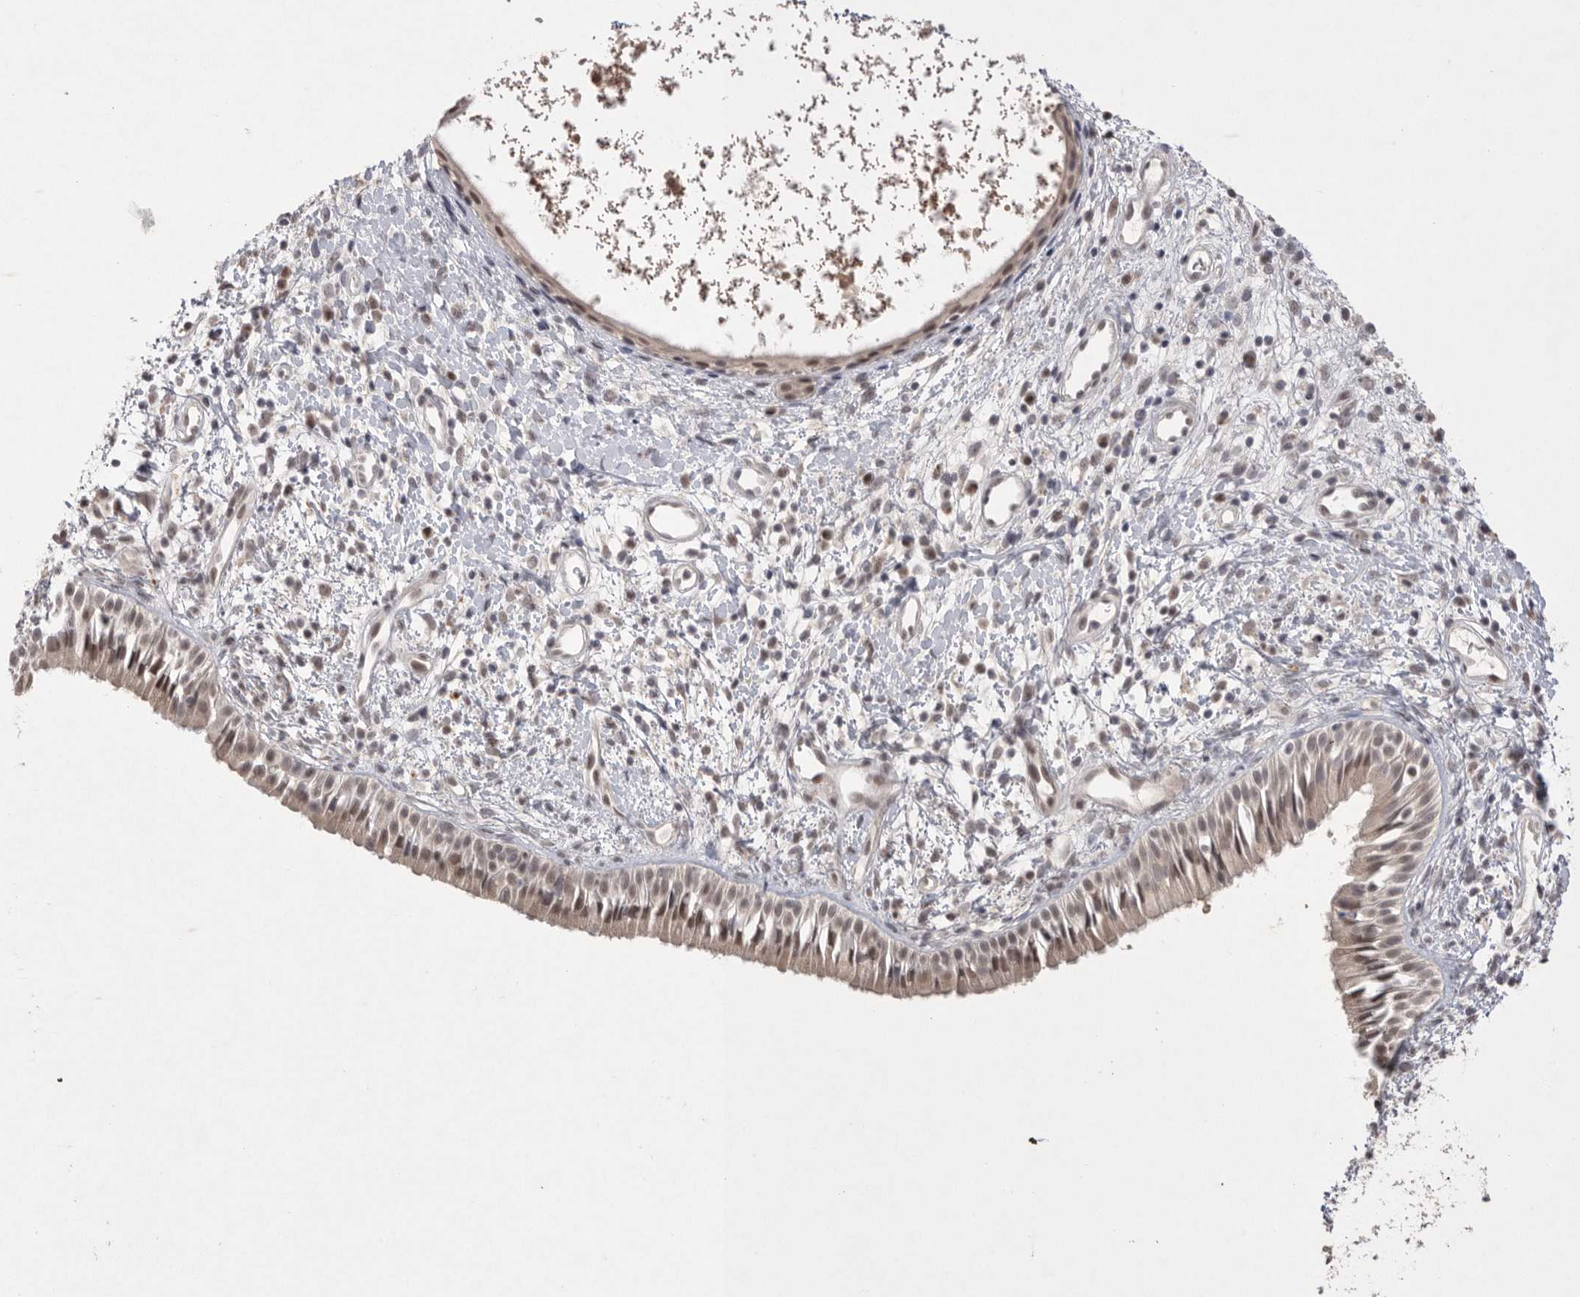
{"staining": {"intensity": "weak", "quantity": ">75%", "location": "cytoplasmic/membranous"}, "tissue": "nasopharynx", "cell_type": "Respiratory epithelial cells", "image_type": "normal", "snomed": [{"axis": "morphology", "description": "Normal tissue, NOS"}, {"axis": "topography", "description": "Nasopharynx"}], "caption": "Immunohistochemistry of benign nasopharynx reveals low levels of weak cytoplasmic/membranous expression in about >75% of respiratory epithelial cells. (DAB (3,3'-diaminobenzidine) = brown stain, brightfield microscopy at high magnification).", "gene": "HUS1", "patient": {"sex": "male", "age": 22}}